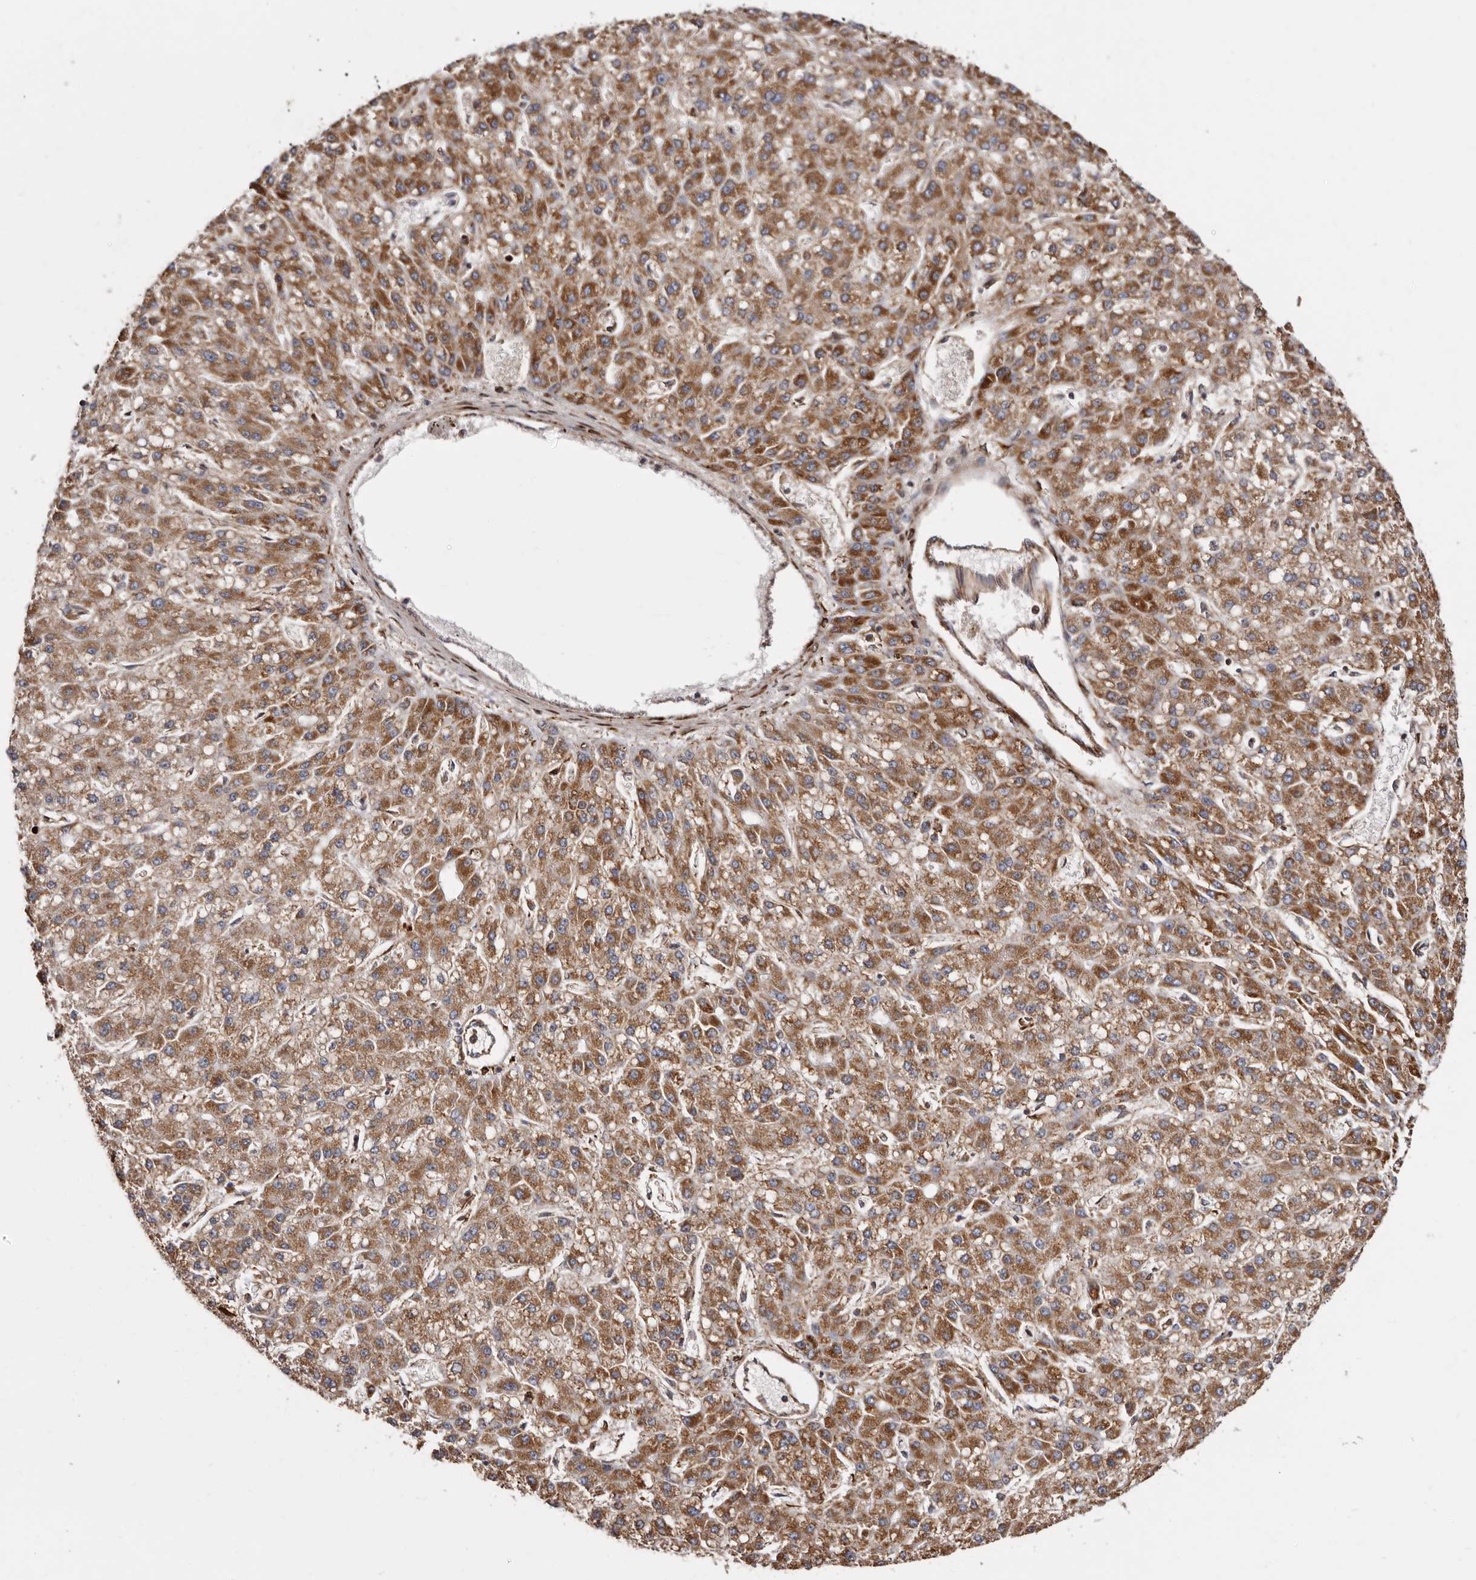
{"staining": {"intensity": "strong", "quantity": "25%-75%", "location": "cytoplasmic/membranous"}, "tissue": "liver cancer", "cell_type": "Tumor cells", "image_type": "cancer", "snomed": [{"axis": "morphology", "description": "Carcinoma, Hepatocellular, NOS"}, {"axis": "topography", "description": "Liver"}], "caption": "This is an image of immunohistochemistry (IHC) staining of liver cancer, which shows strong staining in the cytoplasmic/membranous of tumor cells.", "gene": "COQ8B", "patient": {"sex": "male", "age": 67}}